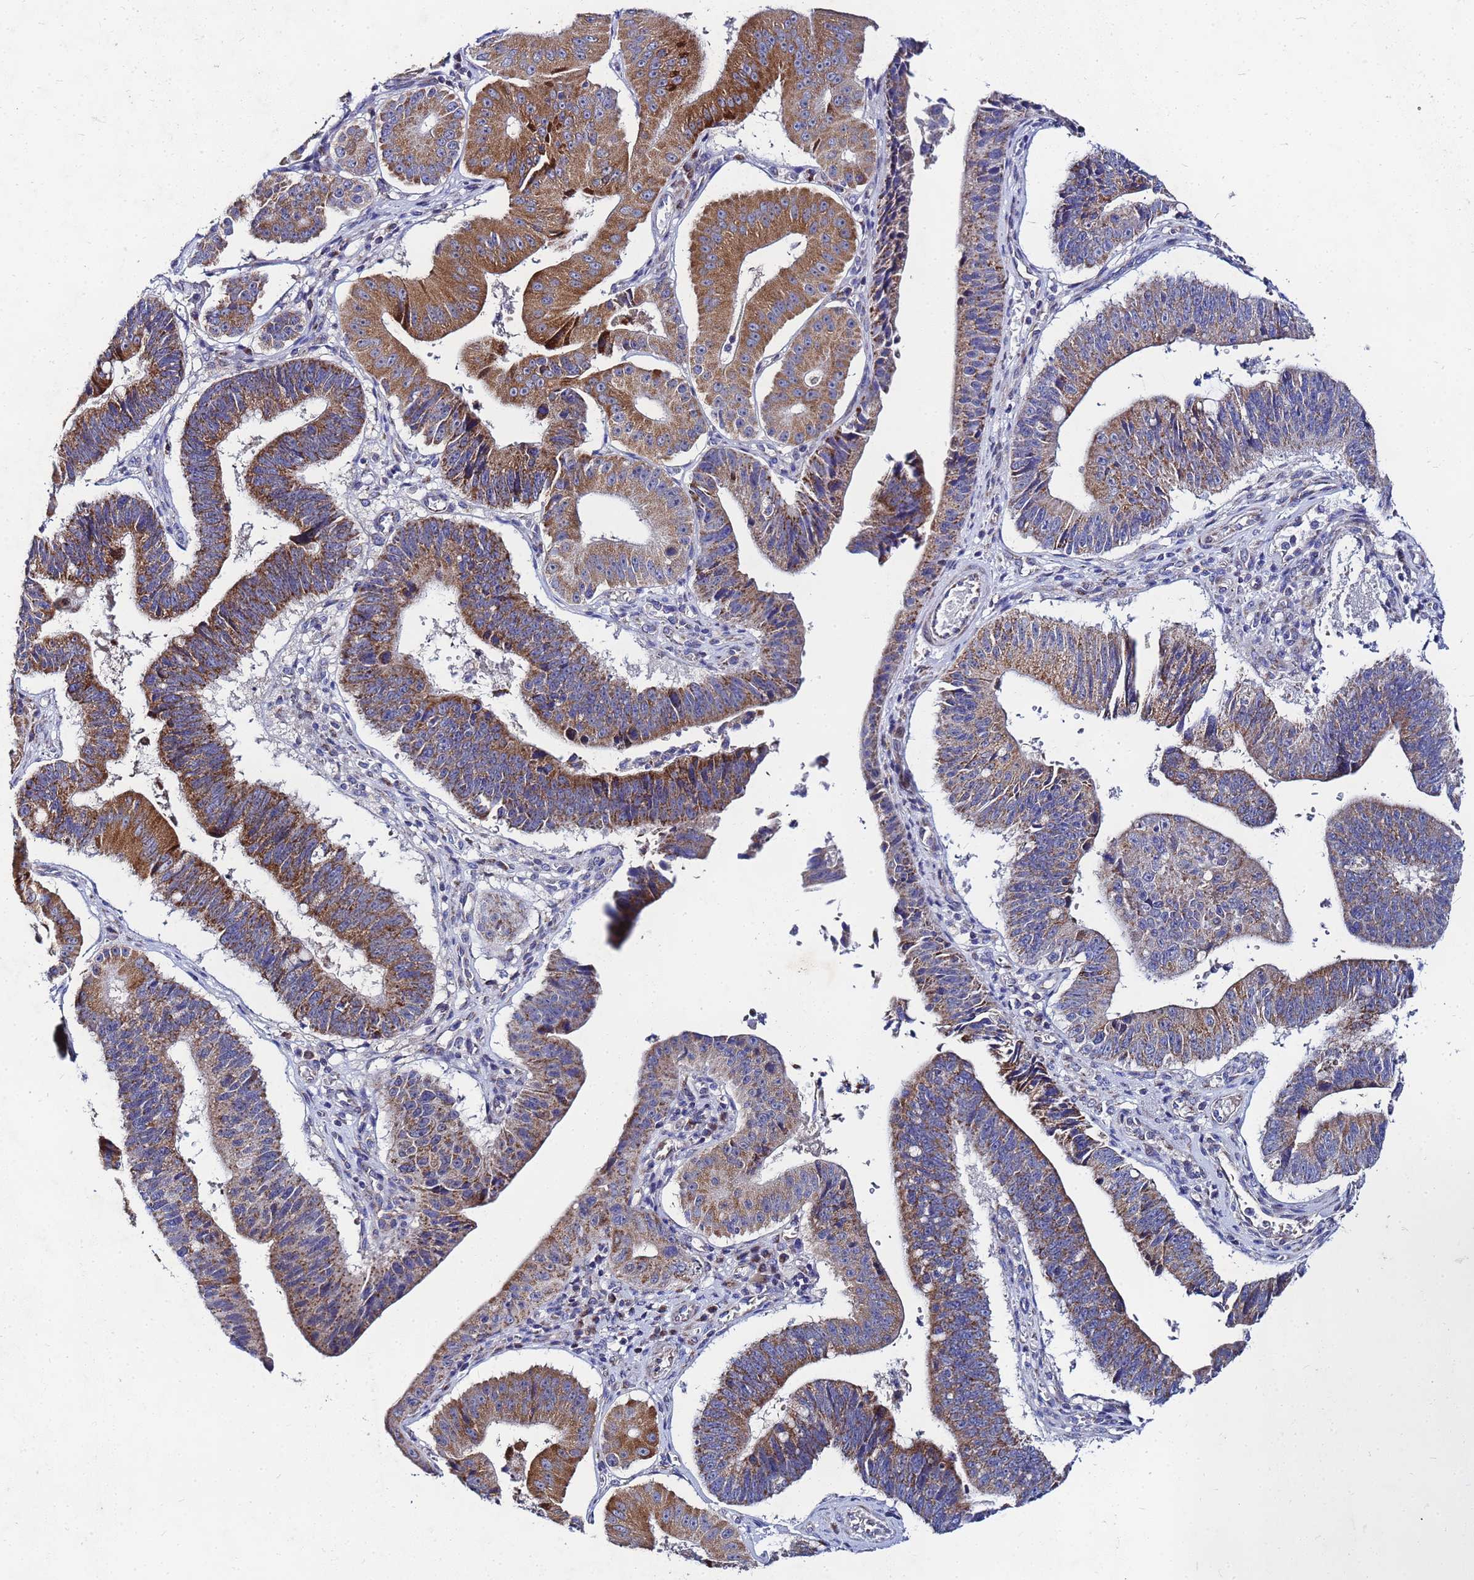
{"staining": {"intensity": "moderate", "quantity": ">75%", "location": "cytoplasmic/membranous"}, "tissue": "stomach cancer", "cell_type": "Tumor cells", "image_type": "cancer", "snomed": [{"axis": "morphology", "description": "Adenocarcinoma, NOS"}, {"axis": "topography", "description": "Stomach"}], "caption": "Brown immunohistochemical staining in human stomach cancer demonstrates moderate cytoplasmic/membranous positivity in approximately >75% of tumor cells.", "gene": "FAHD2A", "patient": {"sex": "male", "age": 59}}